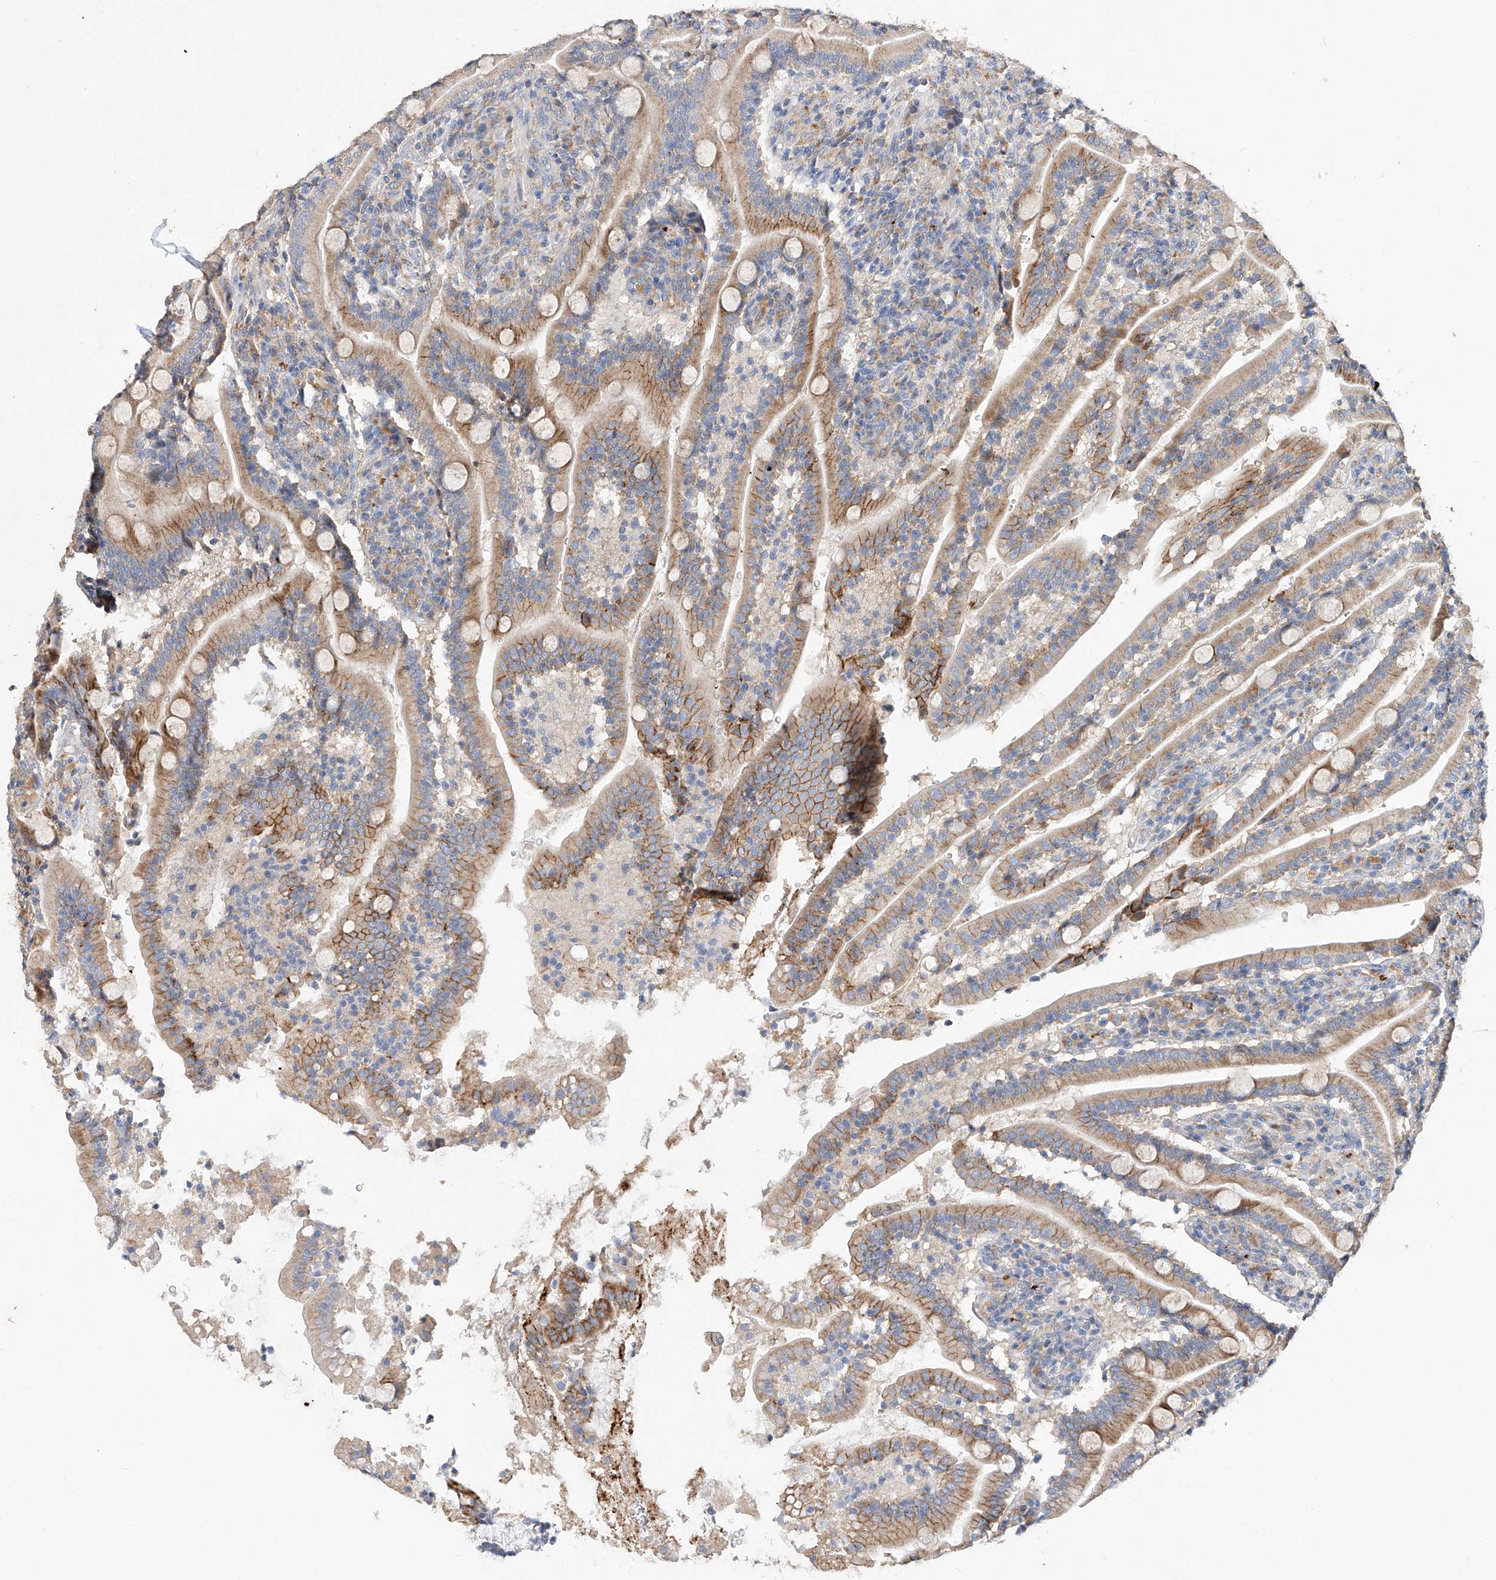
{"staining": {"intensity": "moderate", "quantity": ">75%", "location": "cytoplasmic/membranous"}, "tissue": "duodenum", "cell_type": "Glandular cells", "image_type": "normal", "snomed": [{"axis": "morphology", "description": "Normal tissue, NOS"}, {"axis": "topography", "description": "Duodenum"}], "caption": "The histopathology image shows immunohistochemical staining of unremarkable duodenum. There is moderate cytoplasmic/membranous positivity is identified in about >75% of glandular cells. (Brightfield microscopy of DAB IHC at high magnification).", "gene": "AMD1", "patient": {"sex": "male", "age": 35}}